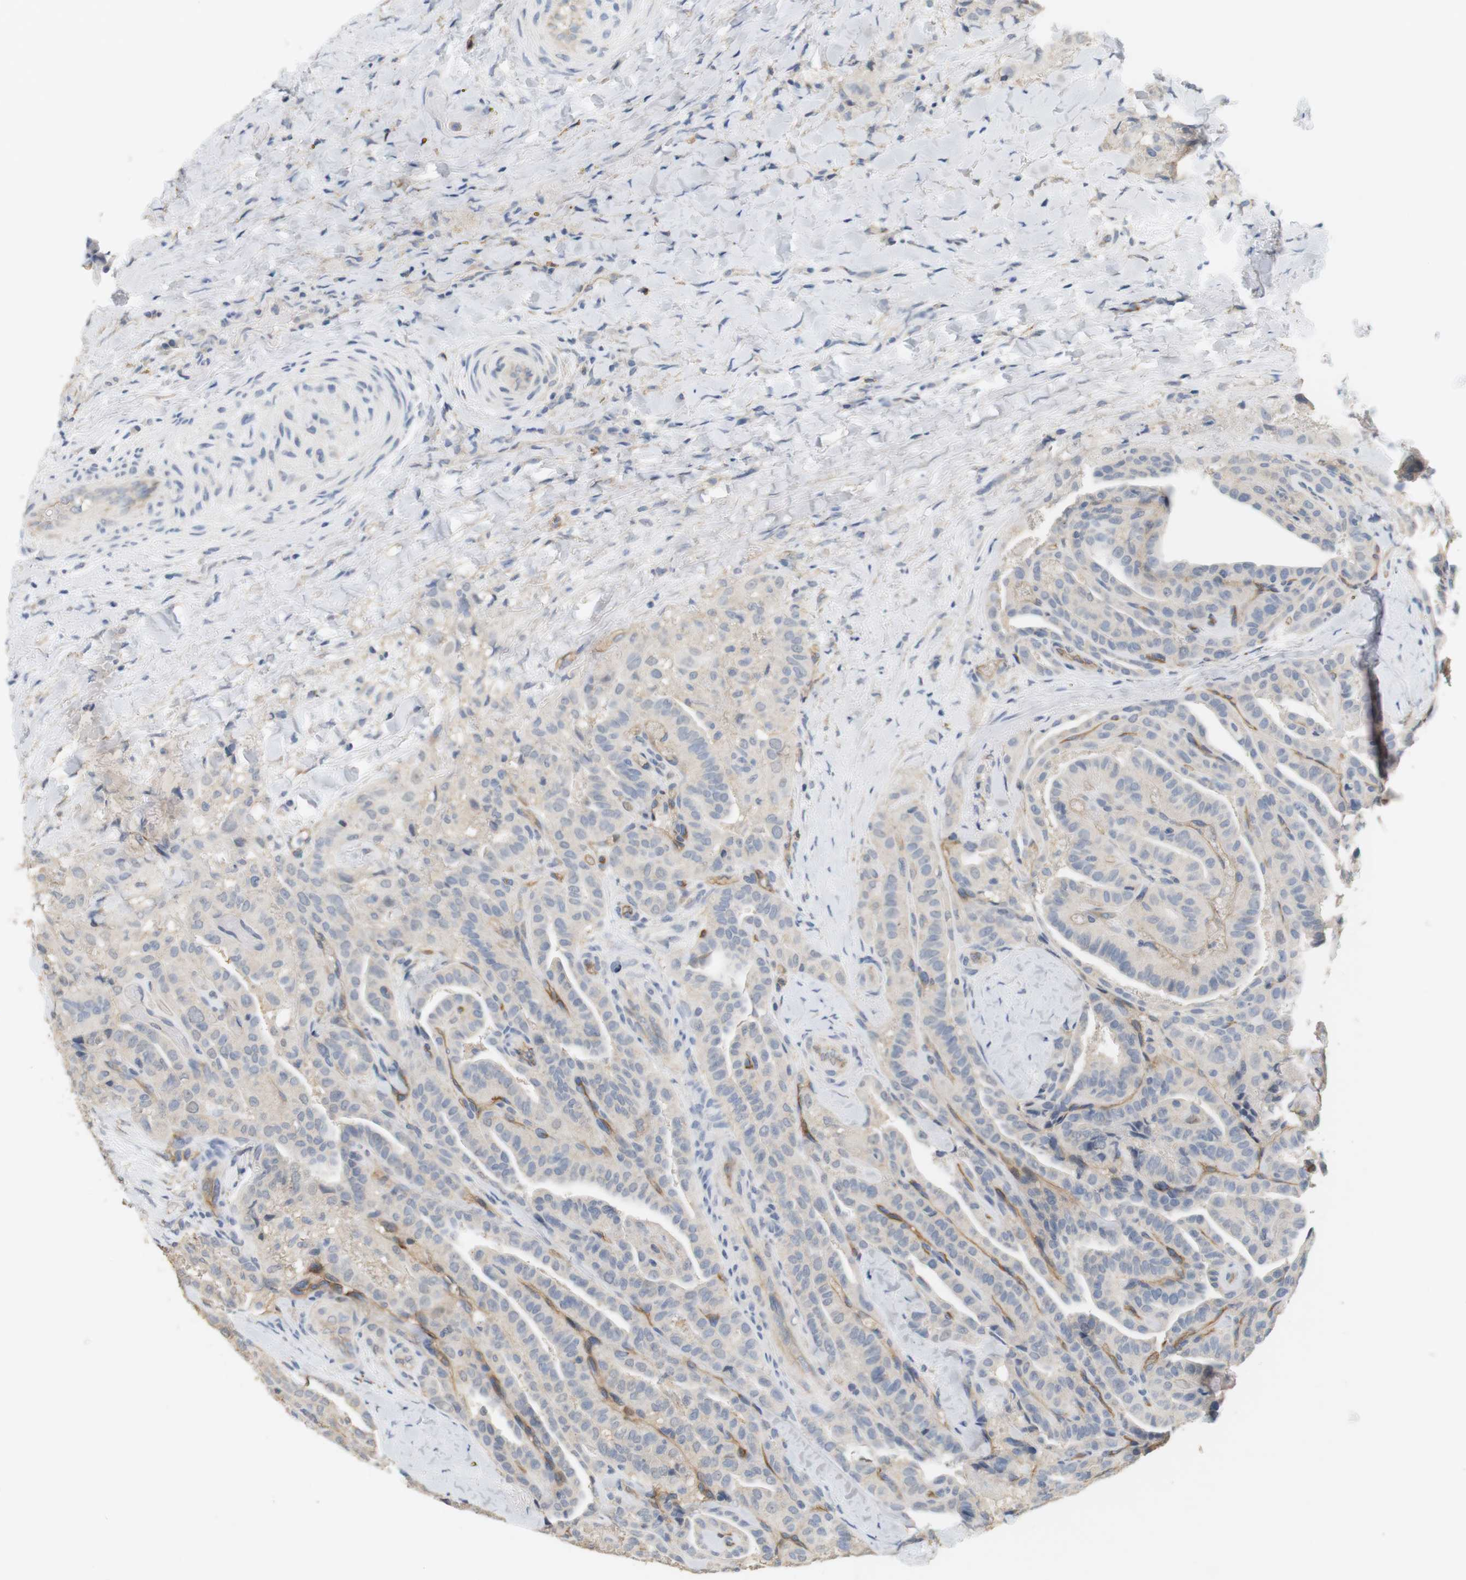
{"staining": {"intensity": "negative", "quantity": "none", "location": "none"}, "tissue": "thyroid cancer", "cell_type": "Tumor cells", "image_type": "cancer", "snomed": [{"axis": "morphology", "description": "Papillary adenocarcinoma, NOS"}, {"axis": "topography", "description": "Thyroid gland"}], "caption": "Tumor cells show no significant expression in thyroid cancer.", "gene": "OSR1", "patient": {"sex": "male", "age": 77}}